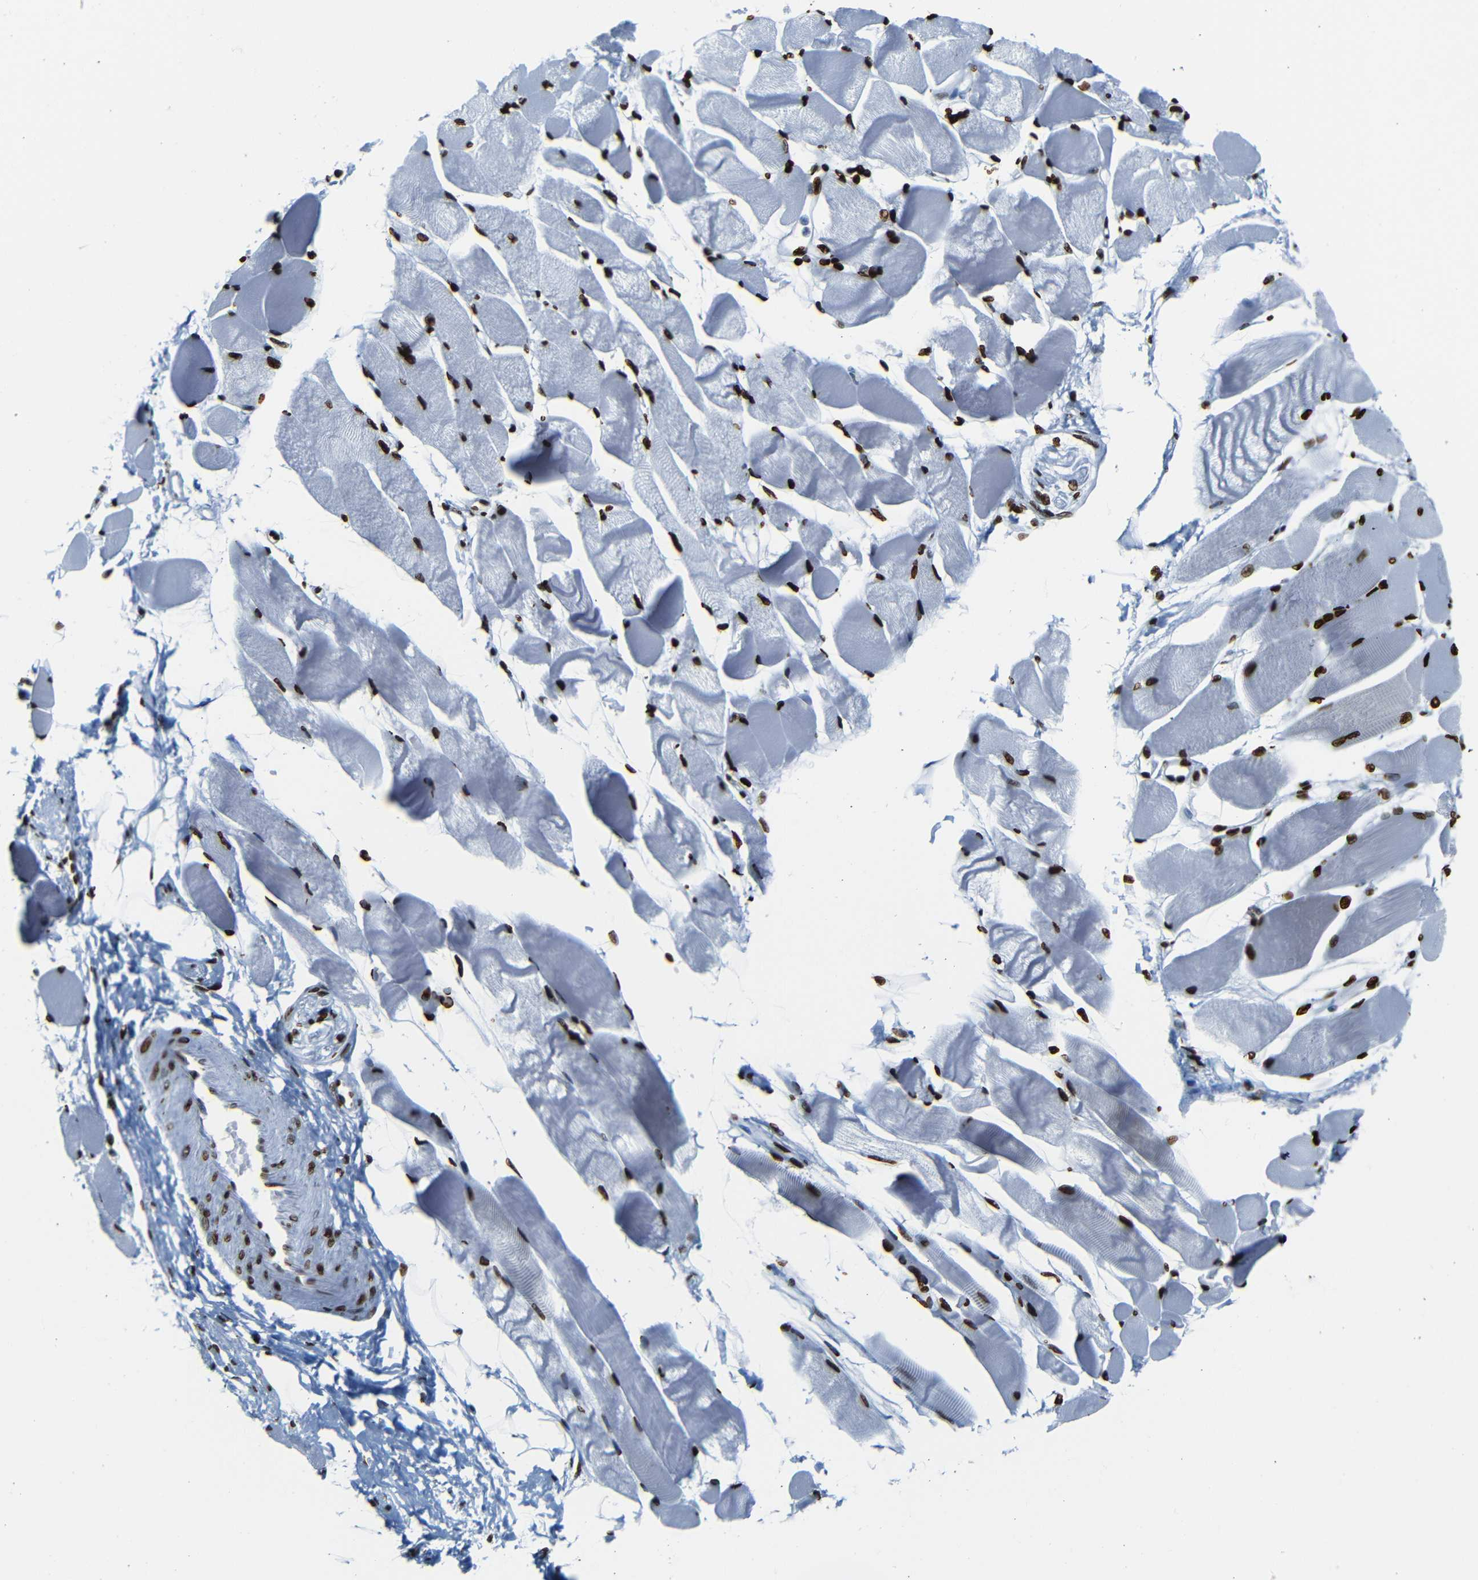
{"staining": {"intensity": "strong", "quantity": ">75%", "location": "nuclear"}, "tissue": "skeletal muscle", "cell_type": "Myocytes", "image_type": "normal", "snomed": [{"axis": "morphology", "description": "Normal tissue, NOS"}, {"axis": "topography", "description": "Skeletal muscle"}, {"axis": "topography", "description": "Peripheral nerve tissue"}], "caption": "High-power microscopy captured an immunohistochemistry image of normal skeletal muscle, revealing strong nuclear staining in approximately >75% of myocytes. Nuclei are stained in blue.", "gene": "NPIPB15", "patient": {"sex": "female", "age": 84}}